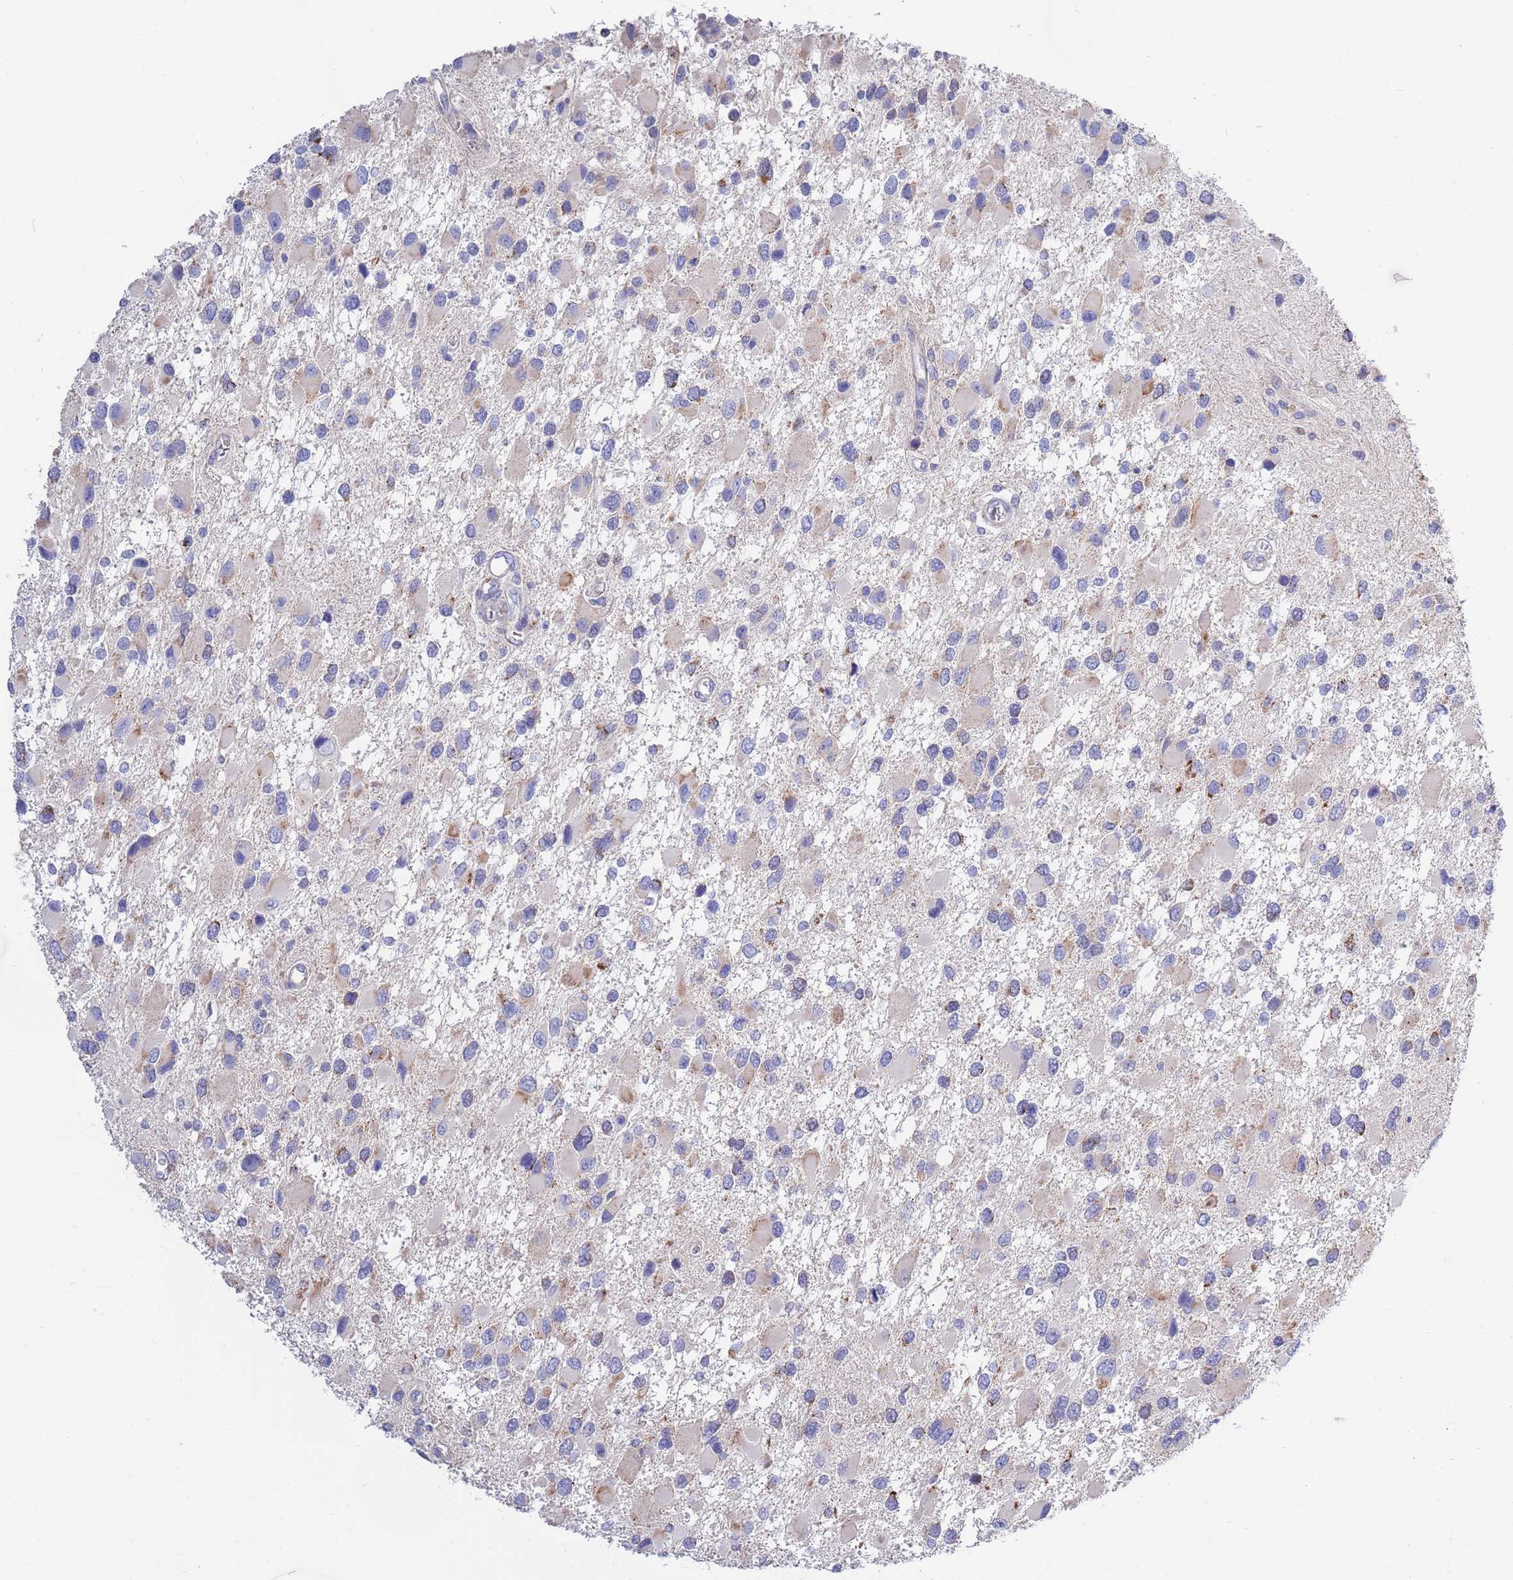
{"staining": {"intensity": "moderate", "quantity": "<25%", "location": "cytoplasmic/membranous"}, "tissue": "glioma", "cell_type": "Tumor cells", "image_type": "cancer", "snomed": [{"axis": "morphology", "description": "Glioma, malignant, High grade"}, {"axis": "topography", "description": "Brain"}], "caption": "Moderate cytoplasmic/membranous protein expression is present in approximately <25% of tumor cells in glioma. (DAB (3,3'-diaminobenzidine) IHC with brightfield microscopy, high magnification).", "gene": "EMC8", "patient": {"sex": "male", "age": 53}}